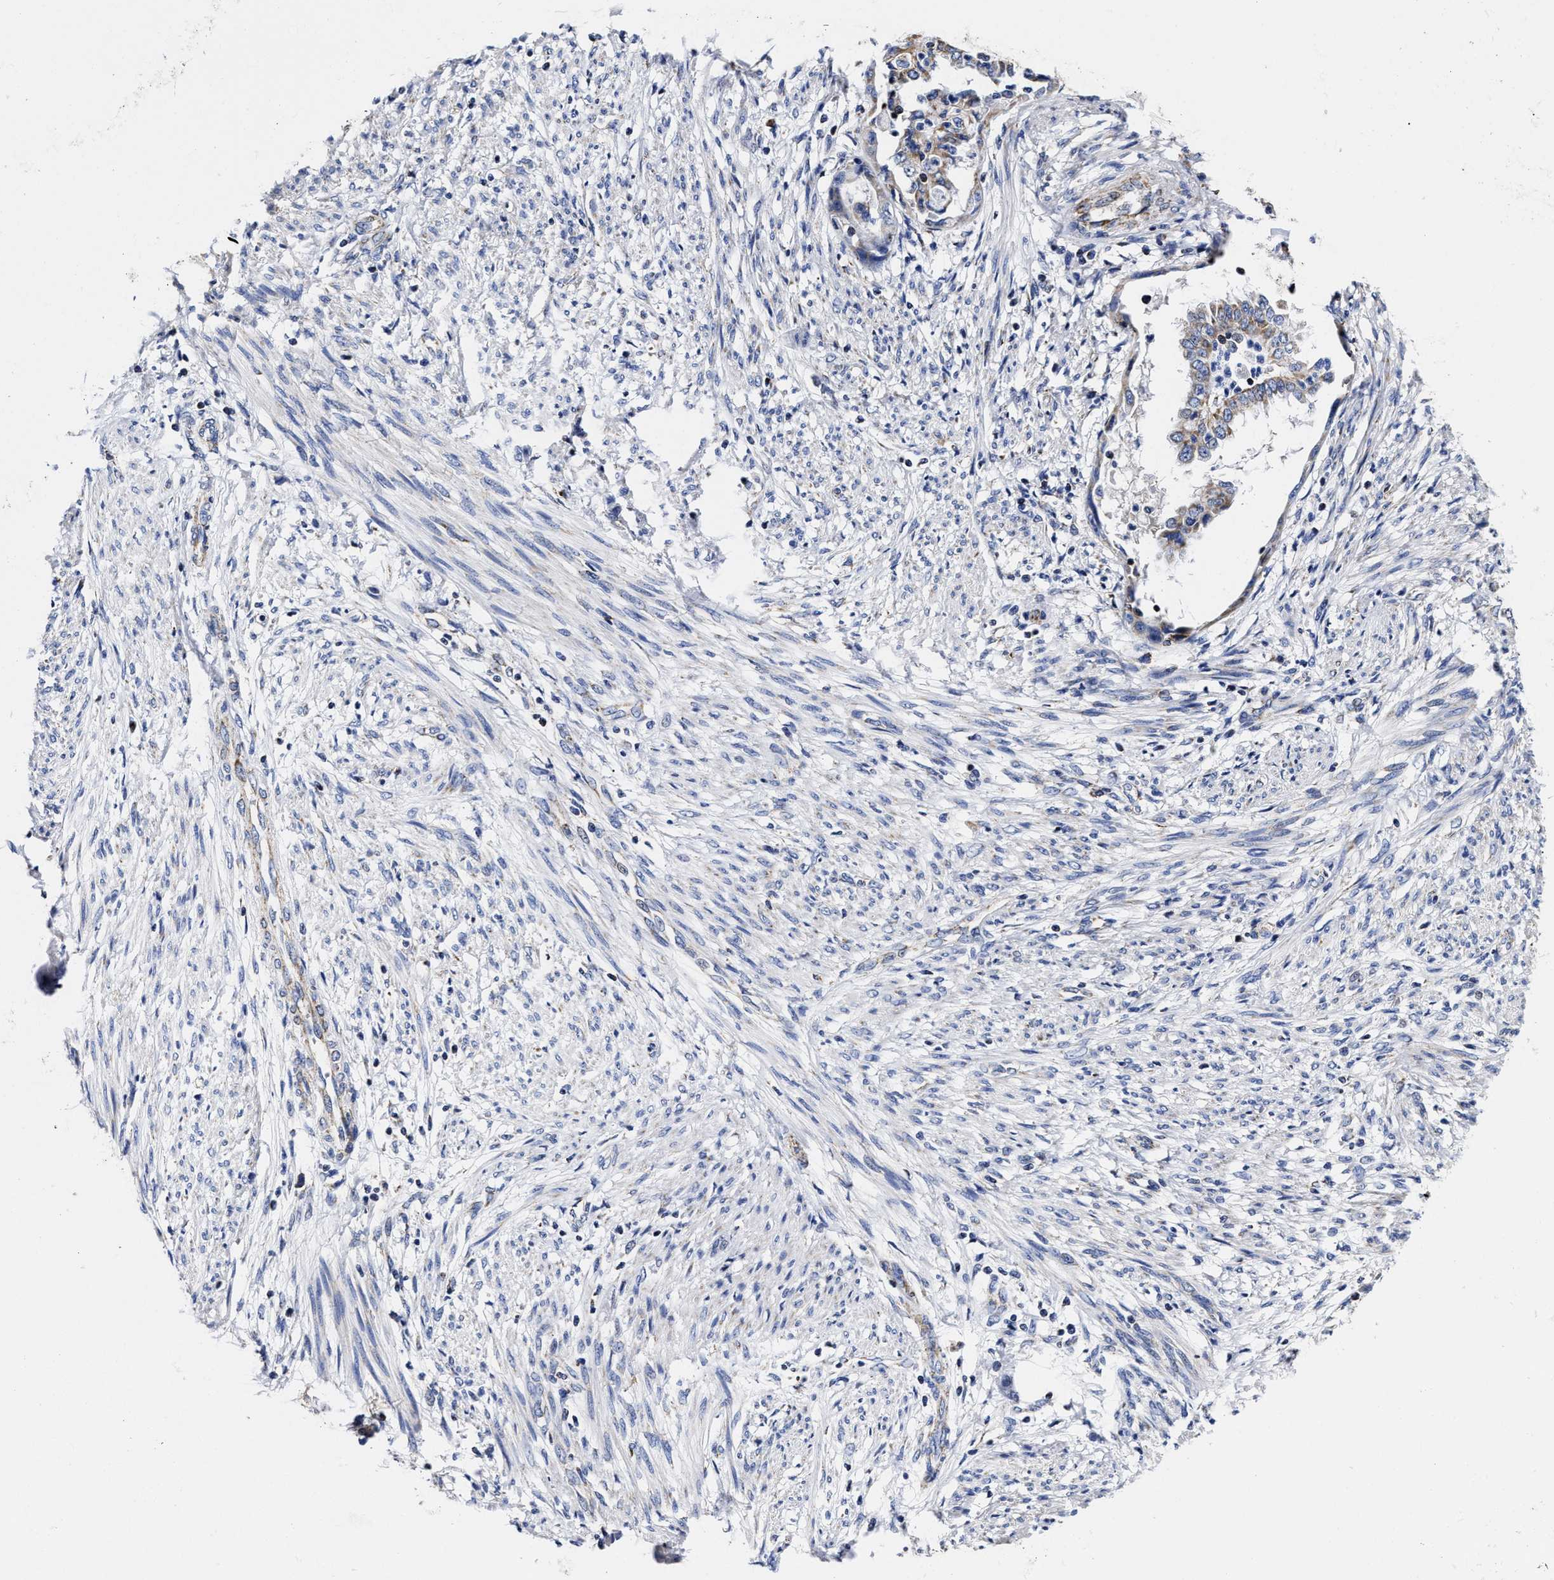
{"staining": {"intensity": "moderate", "quantity": "<25%", "location": "cytoplasmic/membranous"}, "tissue": "endometrial cancer", "cell_type": "Tumor cells", "image_type": "cancer", "snomed": [{"axis": "morphology", "description": "Adenocarcinoma, NOS"}, {"axis": "topography", "description": "Endometrium"}], "caption": "DAB (3,3'-diaminobenzidine) immunohistochemical staining of endometrial cancer (adenocarcinoma) exhibits moderate cytoplasmic/membranous protein positivity in about <25% of tumor cells.", "gene": "HINT2", "patient": {"sex": "female", "age": 85}}